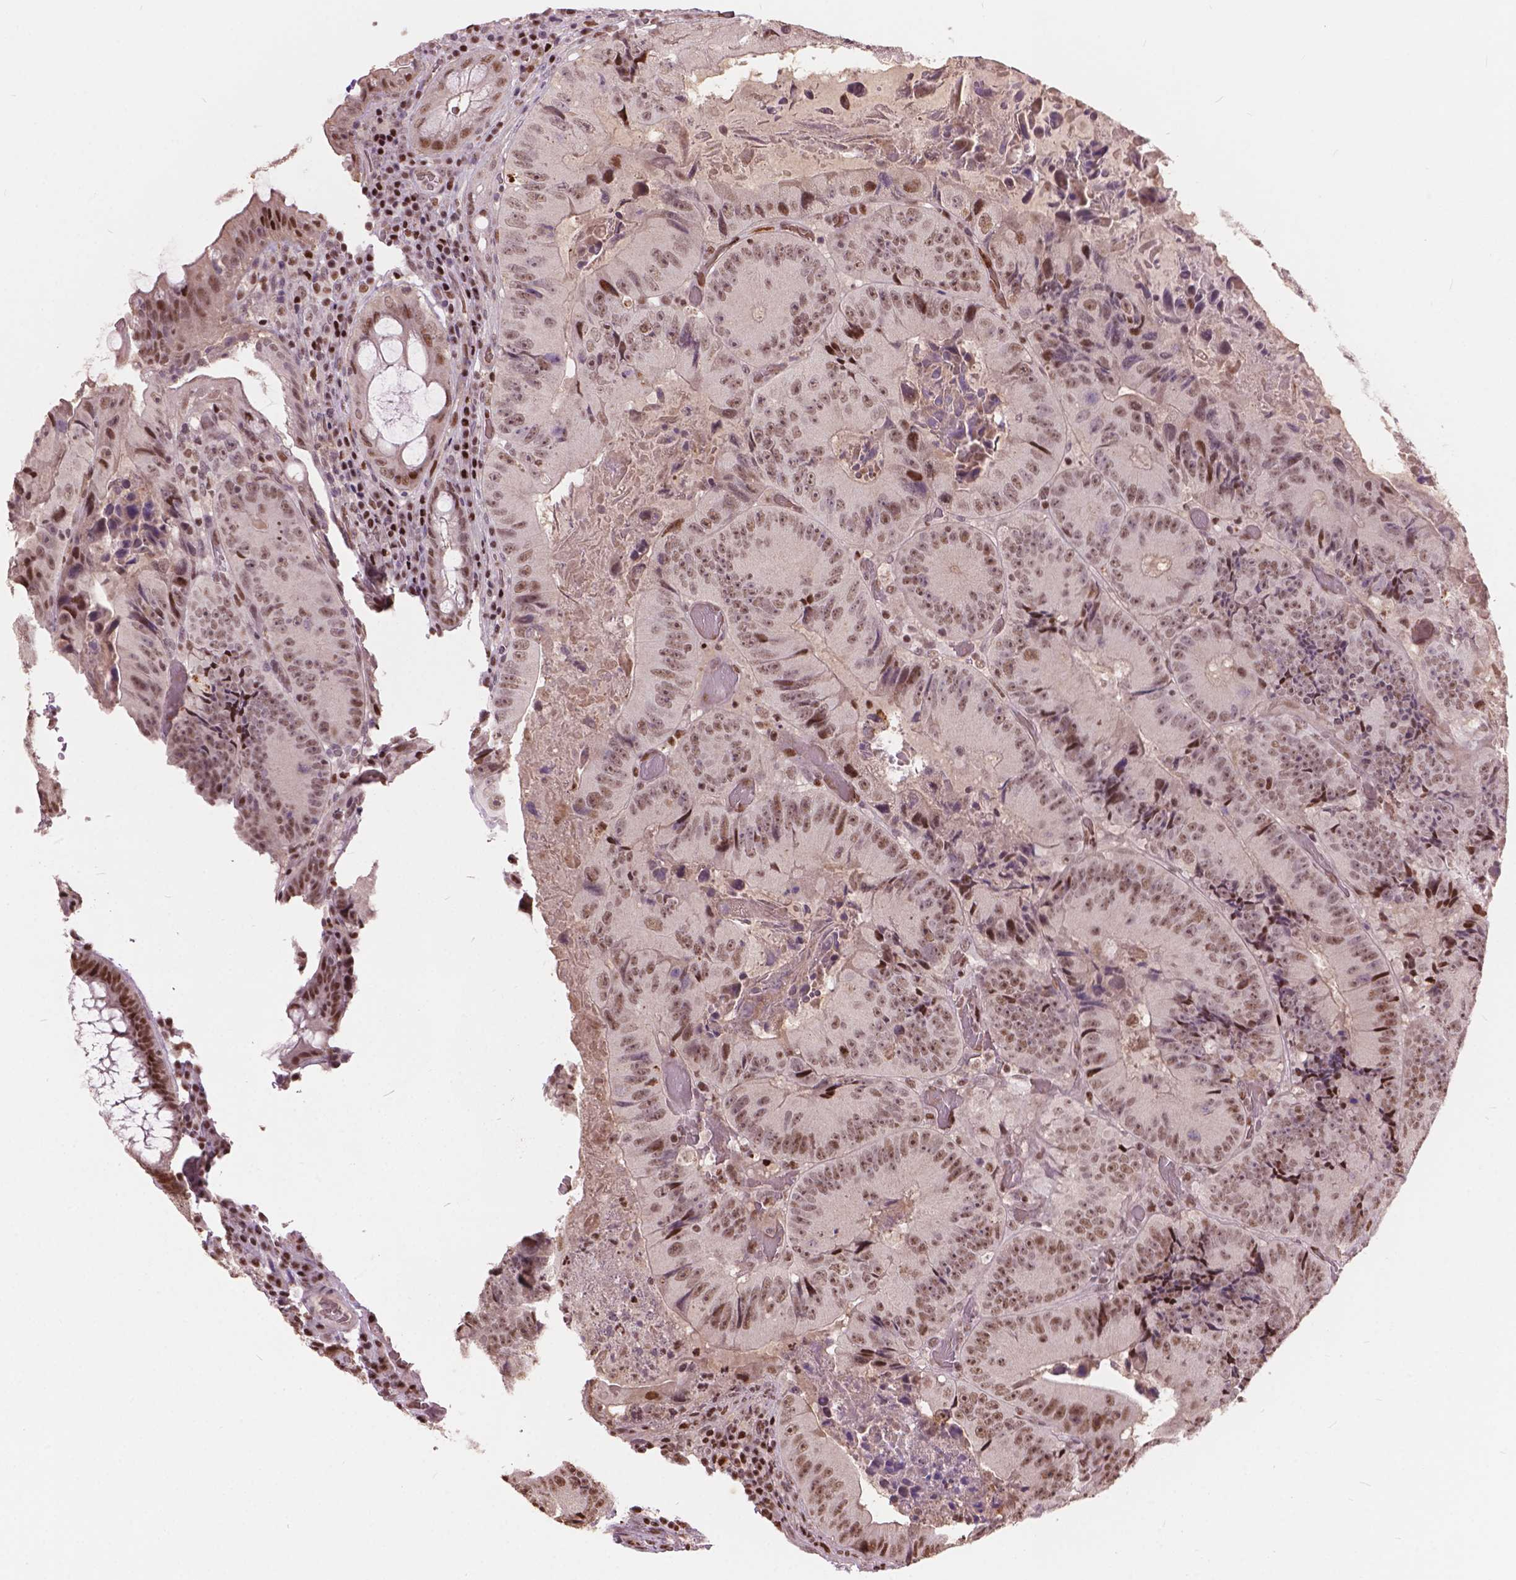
{"staining": {"intensity": "moderate", "quantity": ">75%", "location": "nuclear"}, "tissue": "colorectal cancer", "cell_type": "Tumor cells", "image_type": "cancer", "snomed": [{"axis": "morphology", "description": "Adenocarcinoma, NOS"}, {"axis": "topography", "description": "Colon"}], "caption": "Immunohistochemistry of colorectal cancer shows medium levels of moderate nuclear positivity in approximately >75% of tumor cells.", "gene": "ANP32B", "patient": {"sex": "female", "age": 86}}